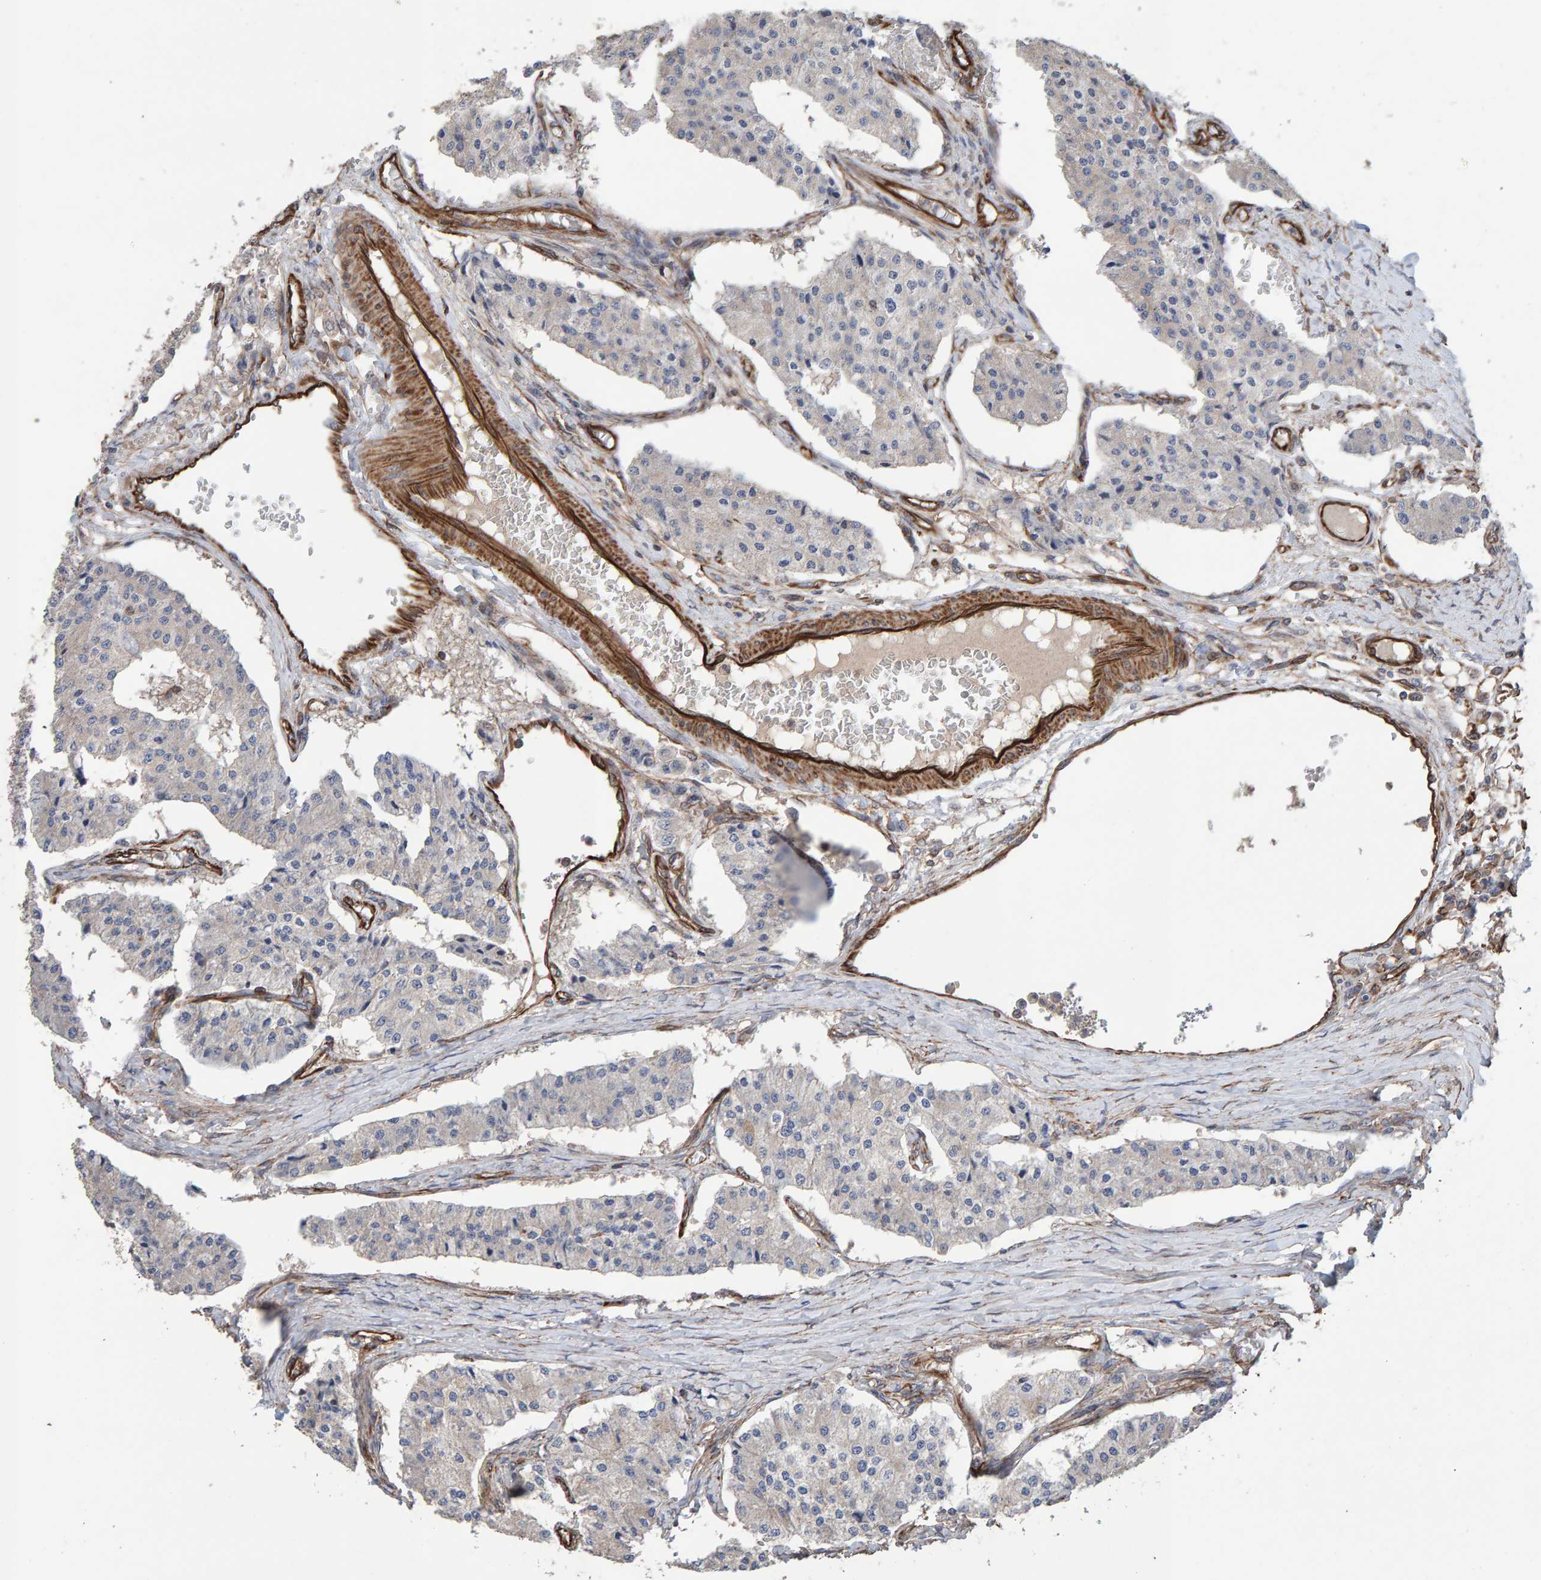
{"staining": {"intensity": "negative", "quantity": "none", "location": "none"}, "tissue": "carcinoid", "cell_type": "Tumor cells", "image_type": "cancer", "snomed": [{"axis": "morphology", "description": "Carcinoid, malignant, NOS"}, {"axis": "topography", "description": "Colon"}], "caption": "A histopathology image of carcinoid stained for a protein exhibits no brown staining in tumor cells. The staining is performed using DAB (3,3'-diaminobenzidine) brown chromogen with nuclei counter-stained in using hematoxylin.", "gene": "ZNF347", "patient": {"sex": "female", "age": 52}}